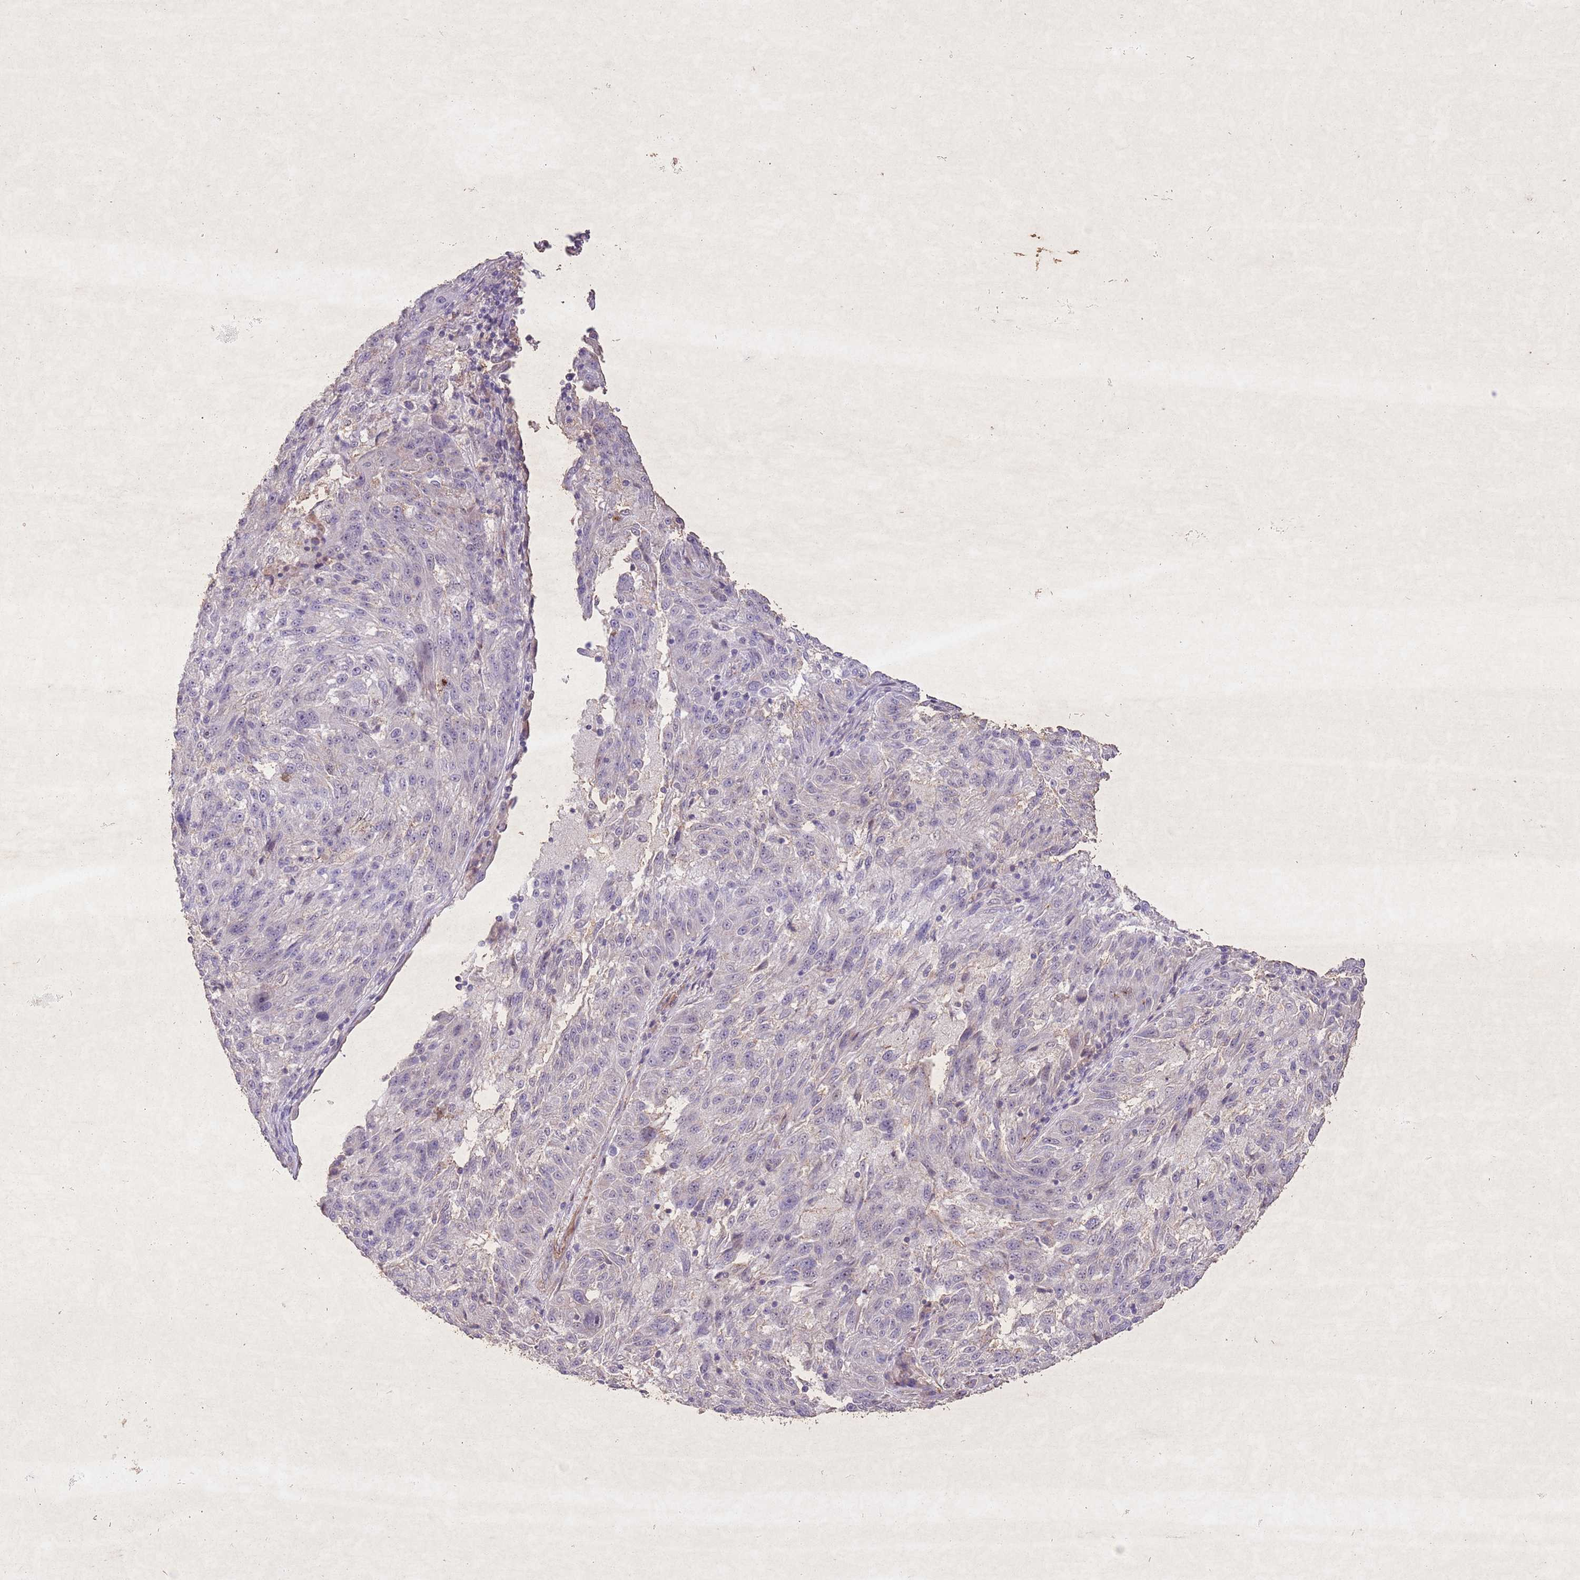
{"staining": {"intensity": "negative", "quantity": "none", "location": "none"}, "tissue": "melanoma", "cell_type": "Tumor cells", "image_type": "cancer", "snomed": [{"axis": "morphology", "description": "Malignant melanoma, NOS"}, {"axis": "topography", "description": "Skin"}], "caption": "Tumor cells show no significant positivity in melanoma. The staining is performed using DAB brown chromogen with nuclei counter-stained in using hematoxylin.", "gene": "CCNI", "patient": {"sex": "male", "age": 53}}